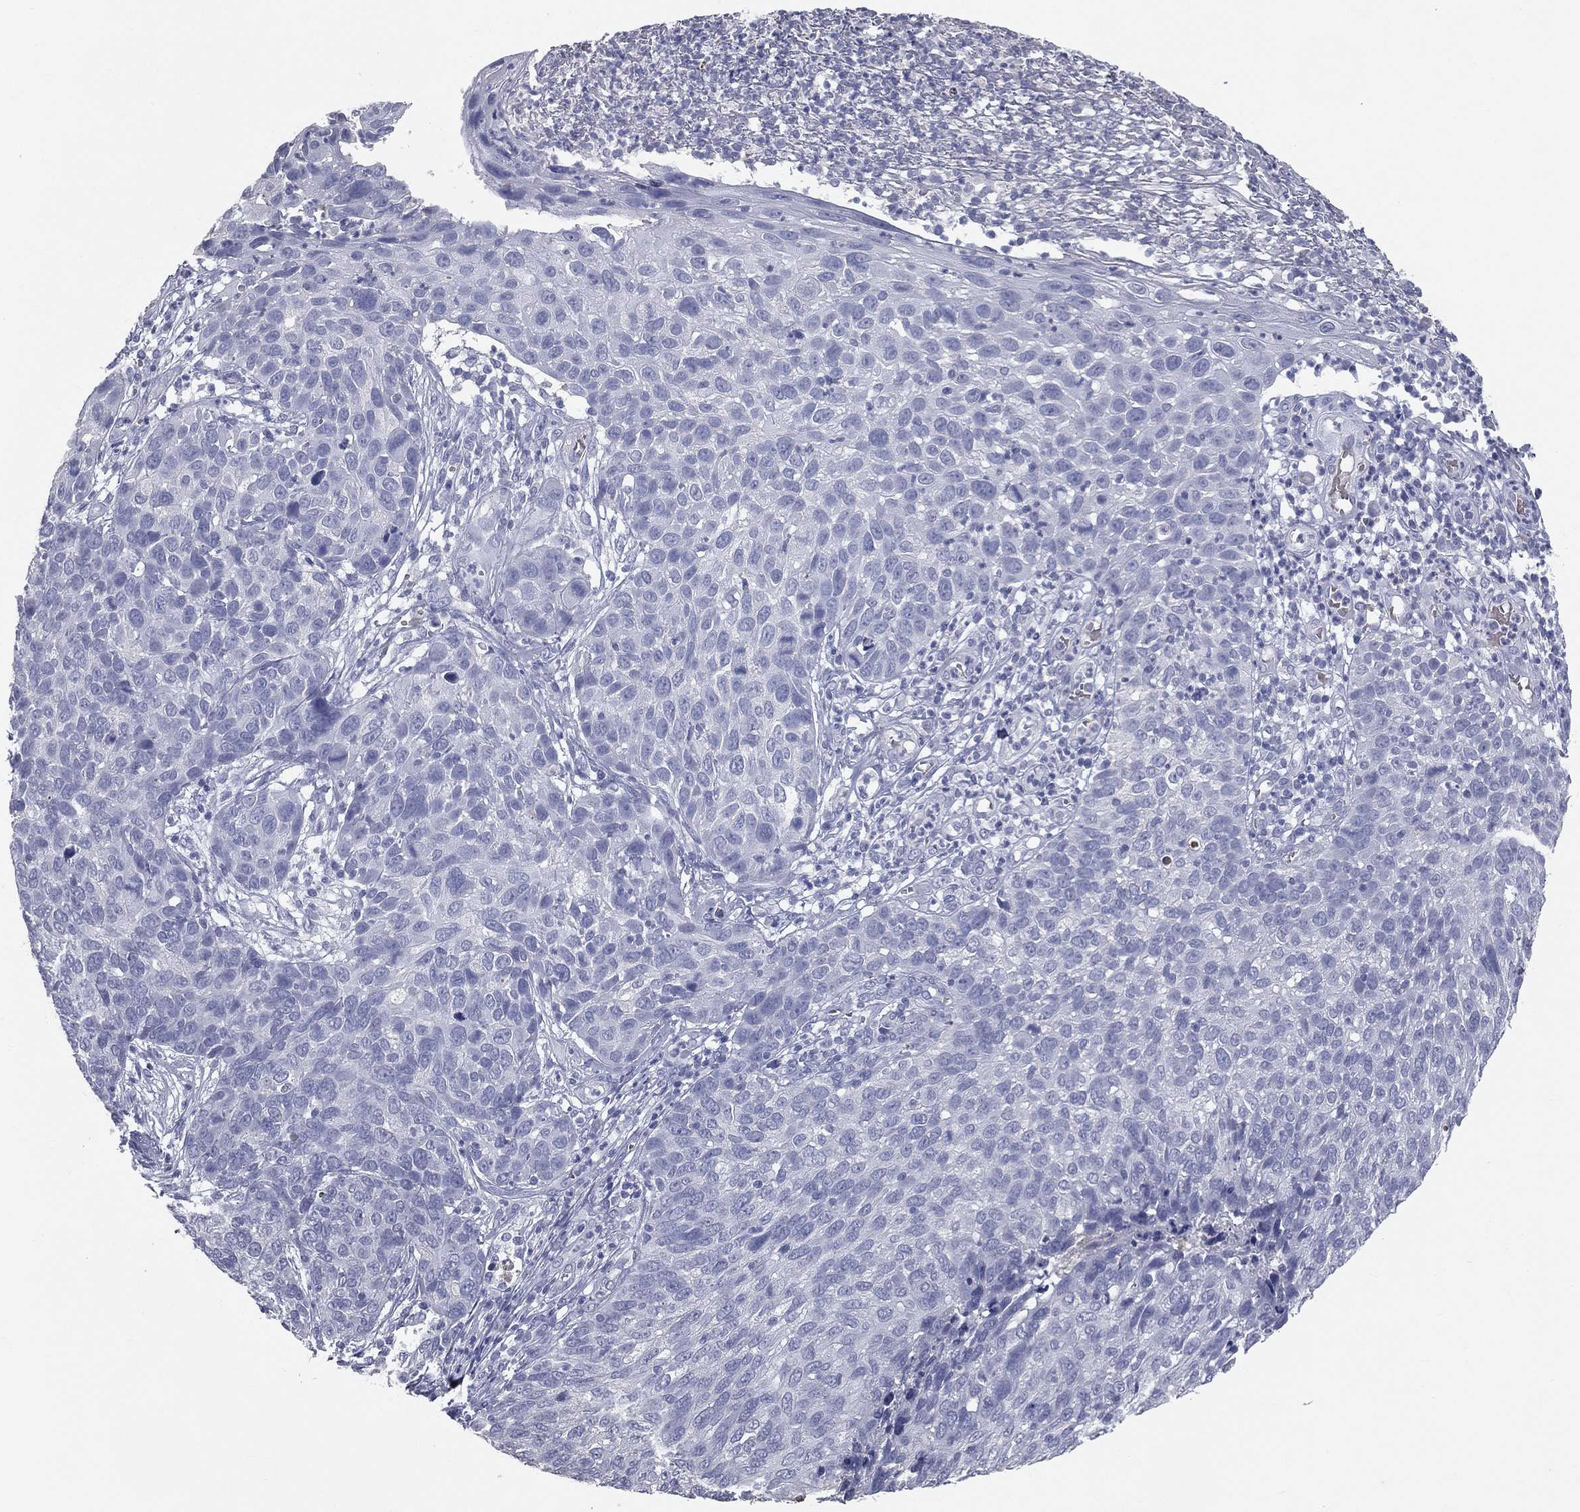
{"staining": {"intensity": "negative", "quantity": "none", "location": "none"}, "tissue": "skin cancer", "cell_type": "Tumor cells", "image_type": "cancer", "snomed": [{"axis": "morphology", "description": "Squamous cell carcinoma, NOS"}, {"axis": "topography", "description": "Skin"}], "caption": "Immunohistochemistry (IHC) of skin squamous cell carcinoma reveals no positivity in tumor cells.", "gene": "ESX1", "patient": {"sex": "male", "age": 92}}